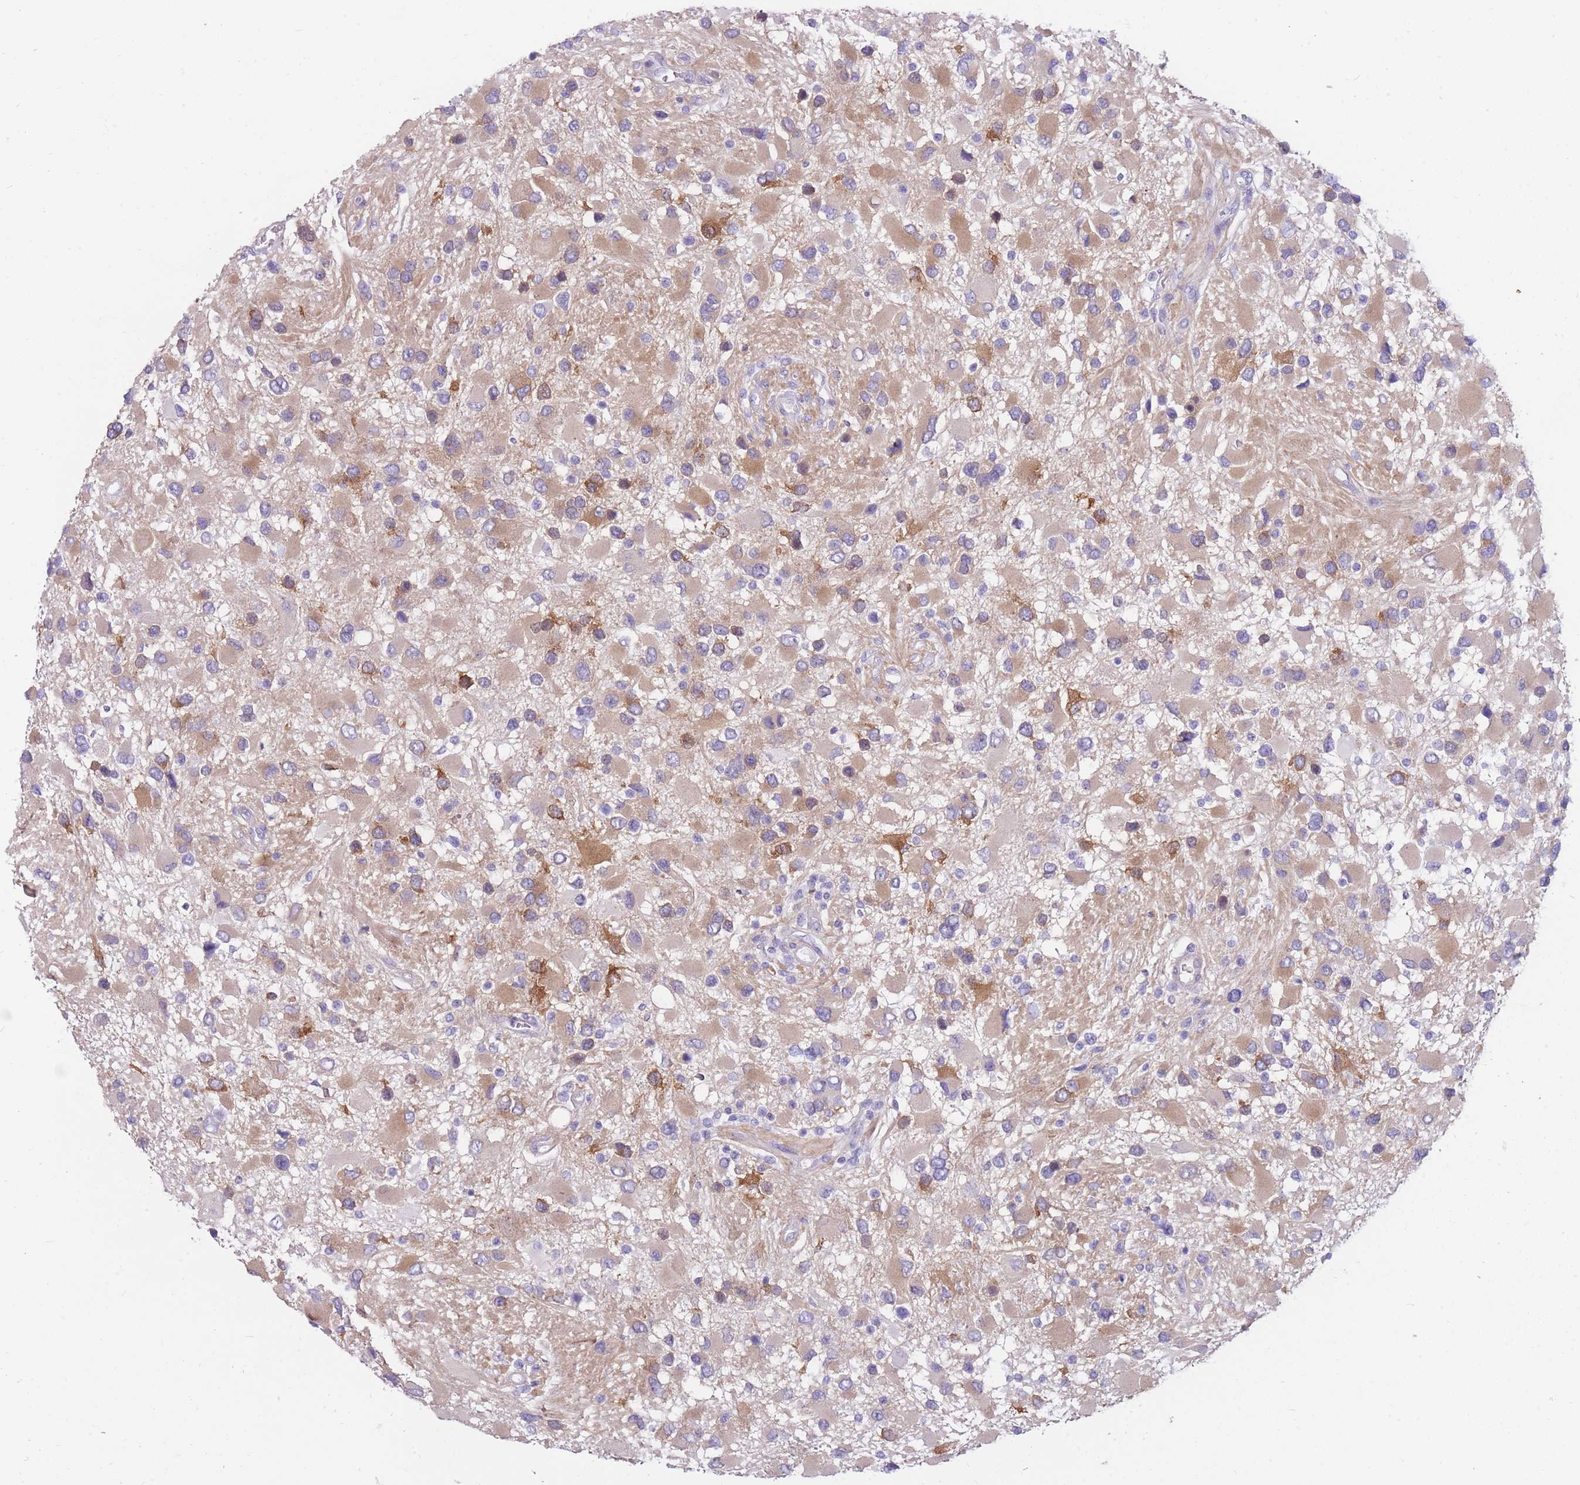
{"staining": {"intensity": "moderate", "quantity": "25%-75%", "location": "cytoplasmic/membranous"}, "tissue": "glioma", "cell_type": "Tumor cells", "image_type": "cancer", "snomed": [{"axis": "morphology", "description": "Glioma, malignant, High grade"}, {"axis": "topography", "description": "Brain"}], "caption": "Brown immunohistochemical staining in glioma demonstrates moderate cytoplasmic/membranous positivity in about 25%-75% of tumor cells.", "gene": "MTSS2", "patient": {"sex": "male", "age": 53}}